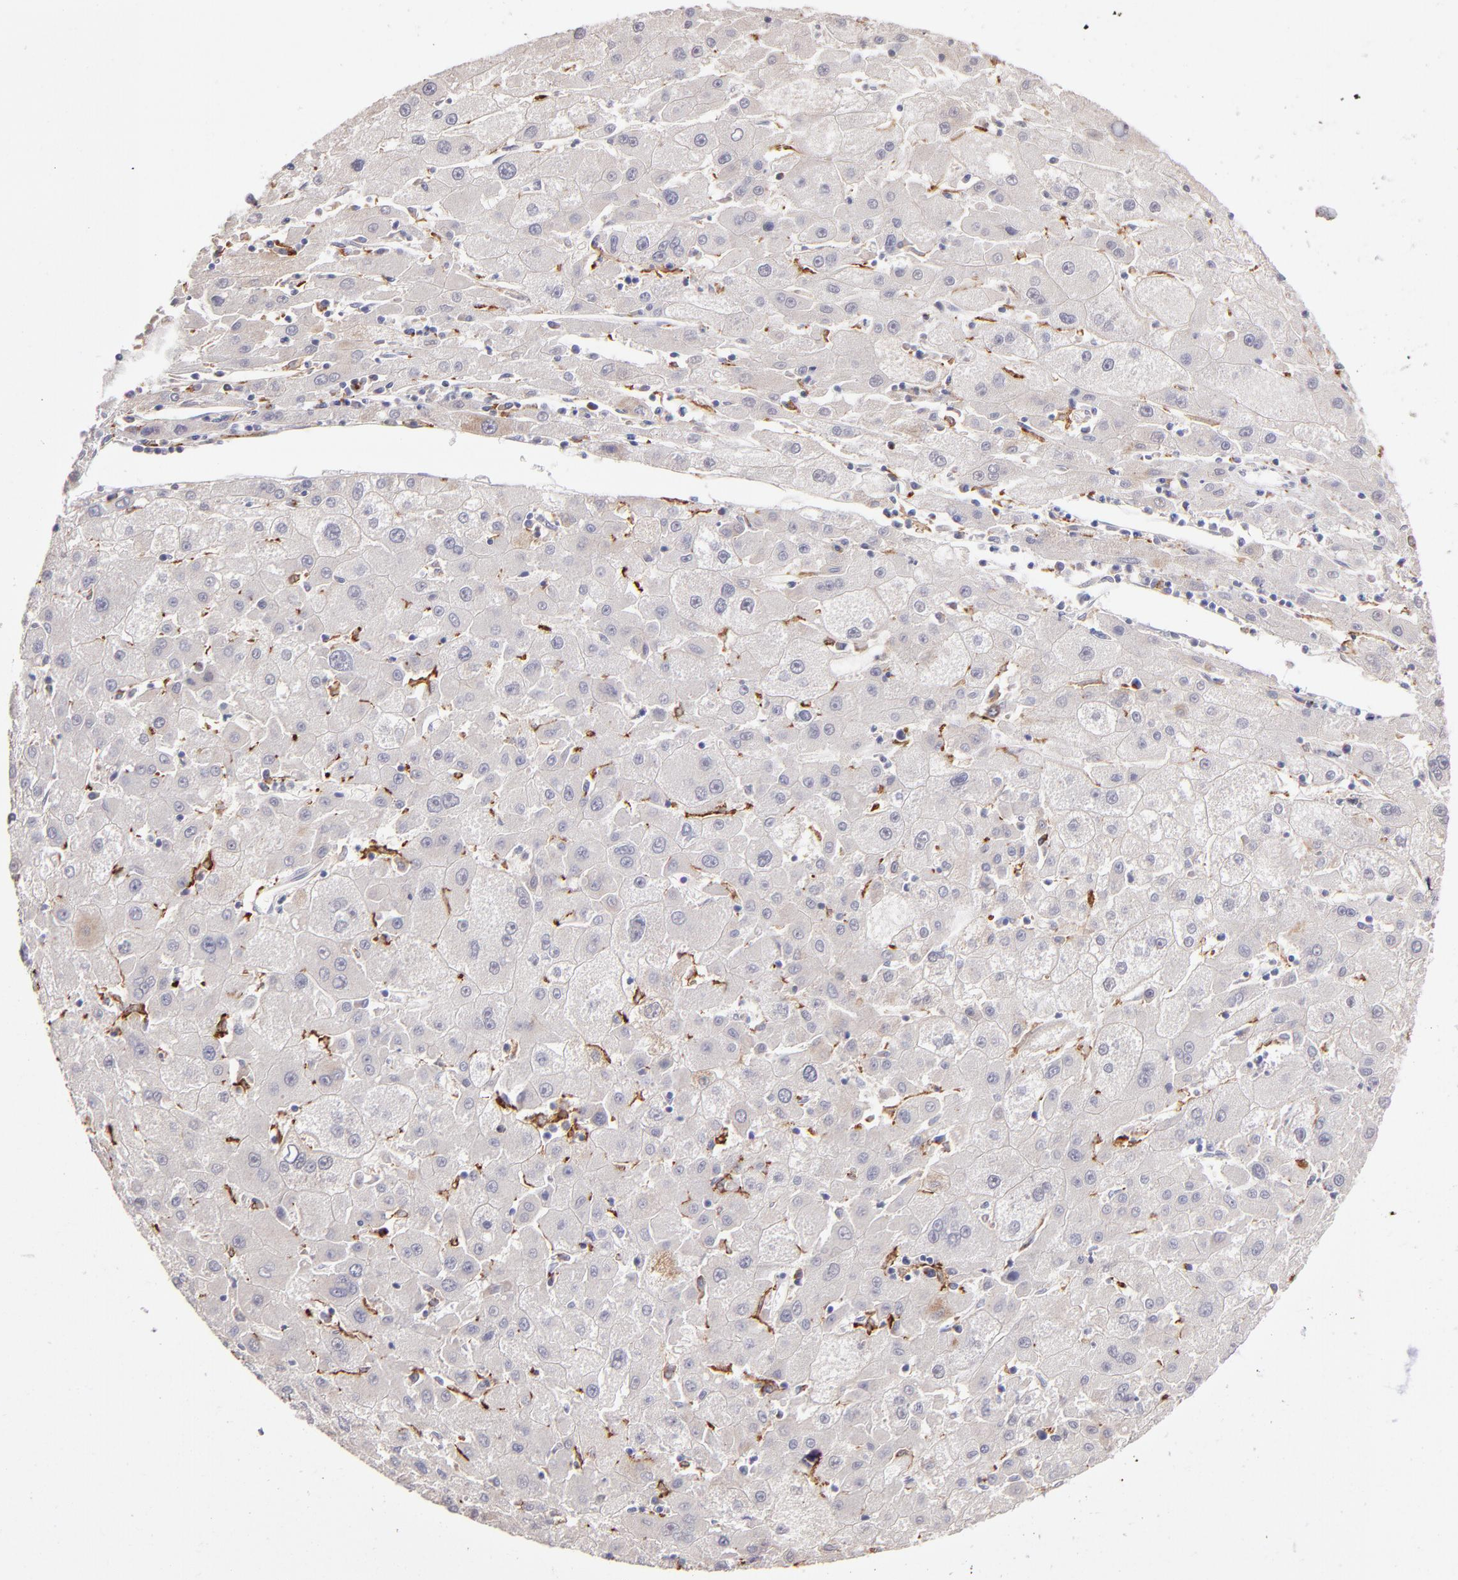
{"staining": {"intensity": "weak", "quantity": "<25%", "location": "cytoplasmic/membranous"}, "tissue": "liver cancer", "cell_type": "Tumor cells", "image_type": "cancer", "snomed": [{"axis": "morphology", "description": "Carcinoma, Hepatocellular, NOS"}, {"axis": "topography", "description": "Liver"}], "caption": "Tumor cells are negative for brown protein staining in liver cancer.", "gene": "GLDC", "patient": {"sex": "male", "age": 72}}